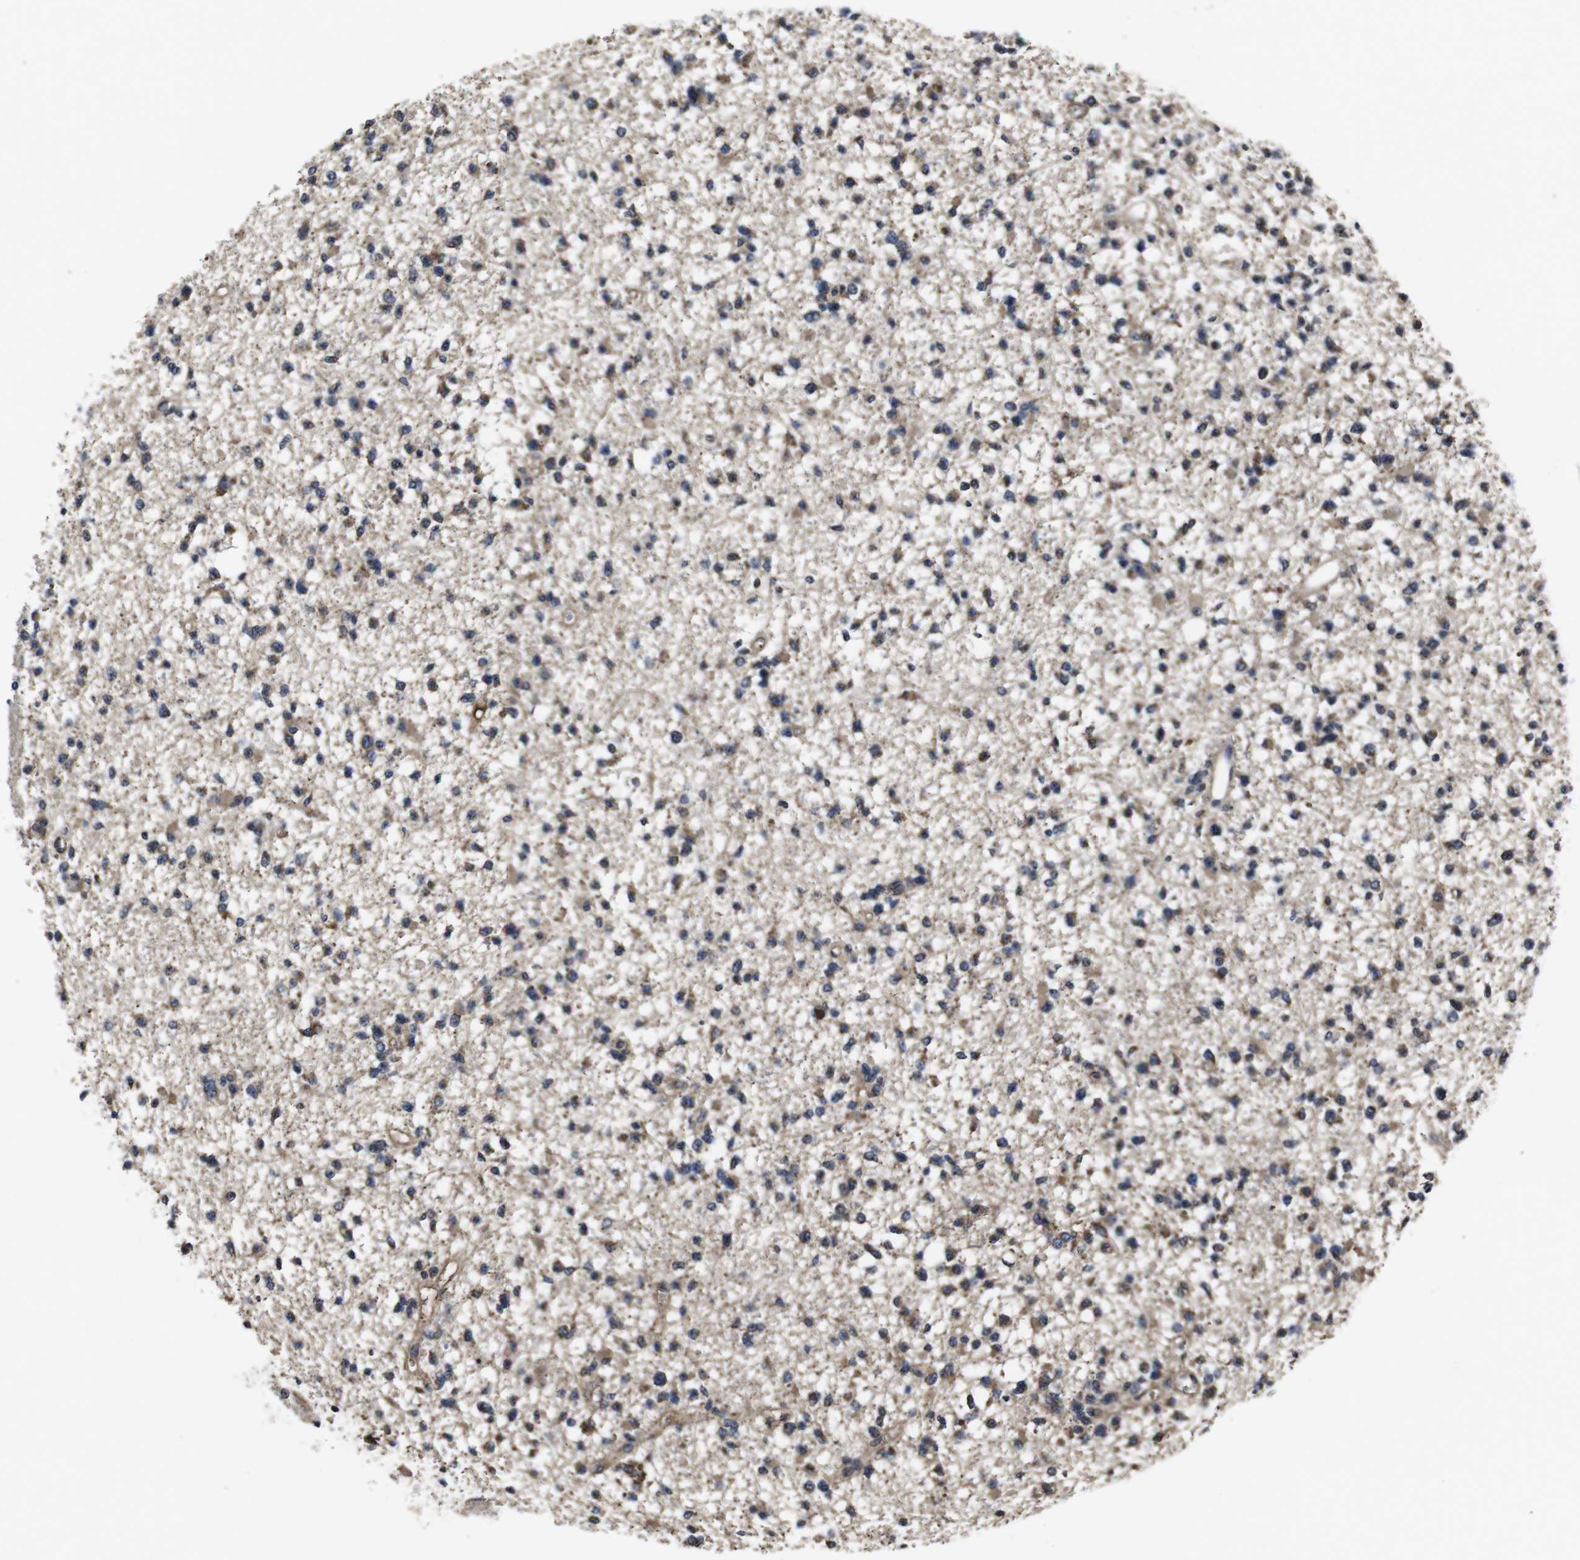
{"staining": {"intensity": "moderate", "quantity": ">75%", "location": "cytoplasmic/membranous"}, "tissue": "glioma", "cell_type": "Tumor cells", "image_type": "cancer", "snomed": [{"axis": "morphology", "description": "Glioma, malignant, Low grade"}, {"axis": "topography", "description": "Brain"}], "caption": "Brown immunohistochemical staining in human malignant glioma (low-grade) demonstrates moderate cytoplasmic/membranous expression in about >75% of tumor cells.", "gene": "CXCL11", "patient": {"sex": "female", "age": 22}}